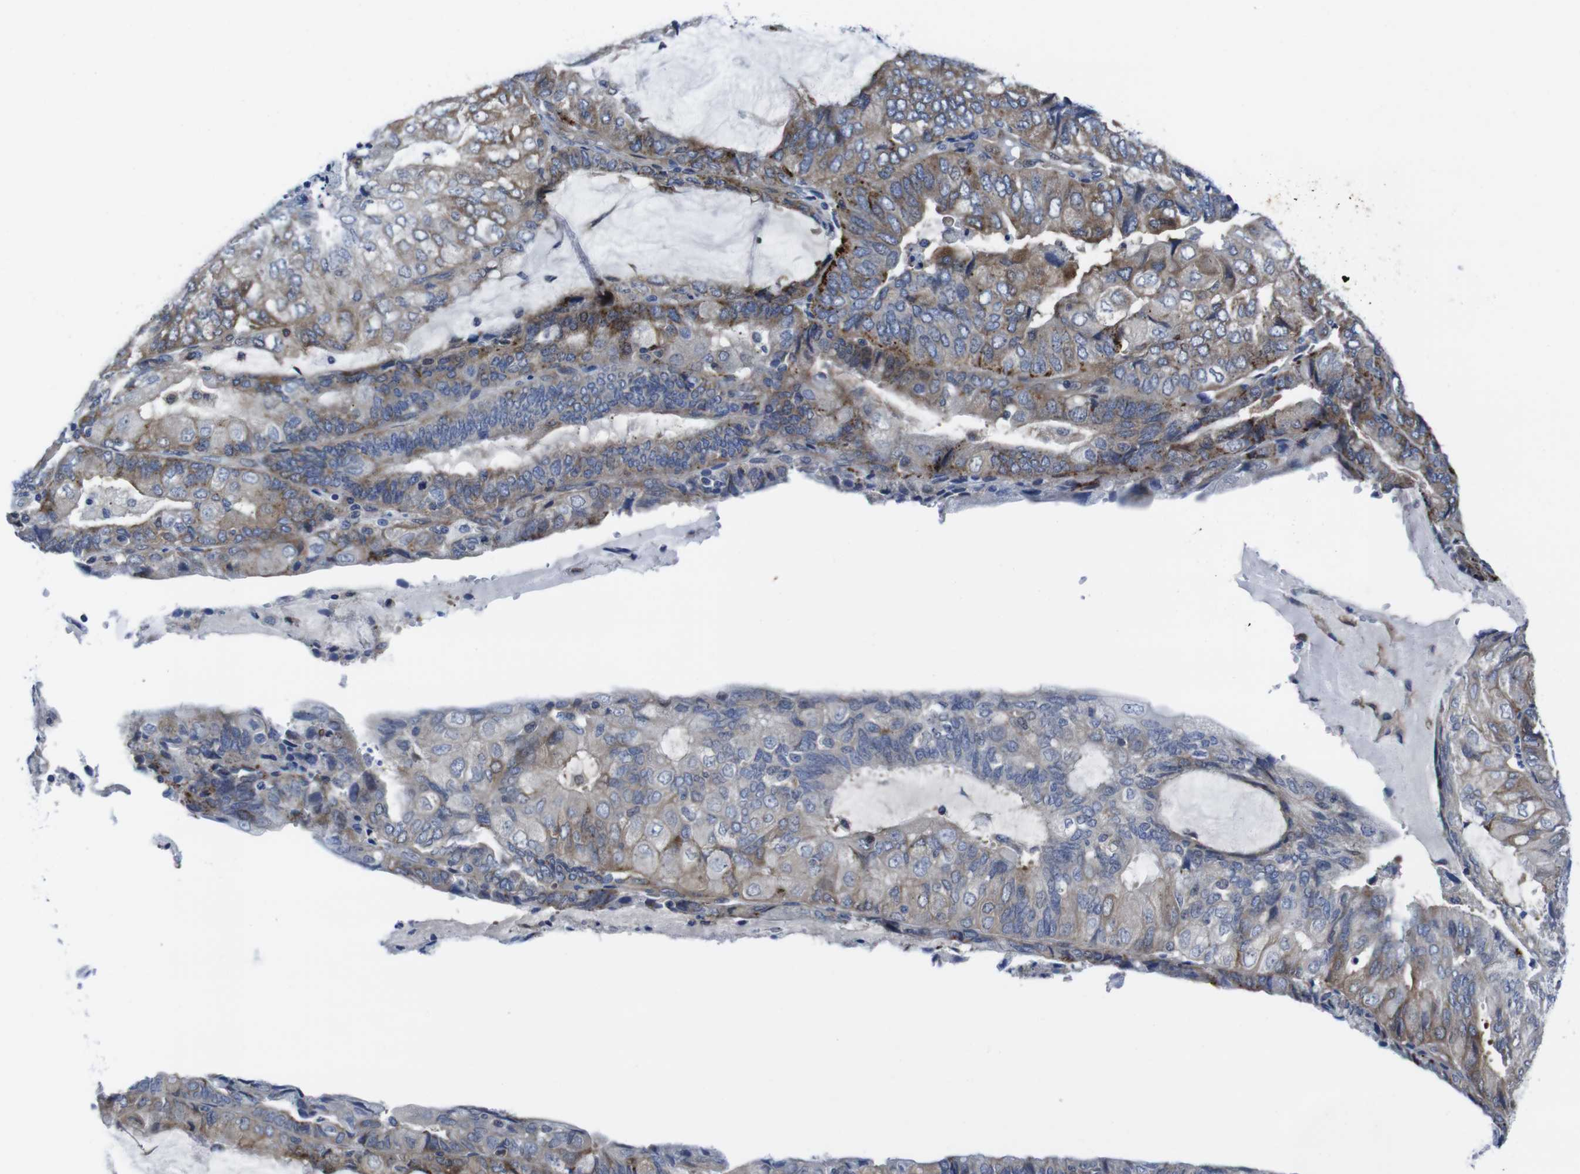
{"staining": {"intensity": "weak", "quantity": ">75%", "location": "cytoplasmic/membranous"}, "tissue": "endometrial cancer", "cell_type": "Tumor cells", "image_type": "cancer", "snomed": [{"axis": "morphology", "description": "Adenocarcinoma, NOS"}, {"axis": "topography", "description": "Endometrium"}], "caption": "Weak cytoplasmic/membranous protein staining is seen in approximately >75% of tumor cells in endometrial cancer (adenocarcinoma).", "gene": "EIF4A1", "patient": {"sex": "female", "age": 81}}